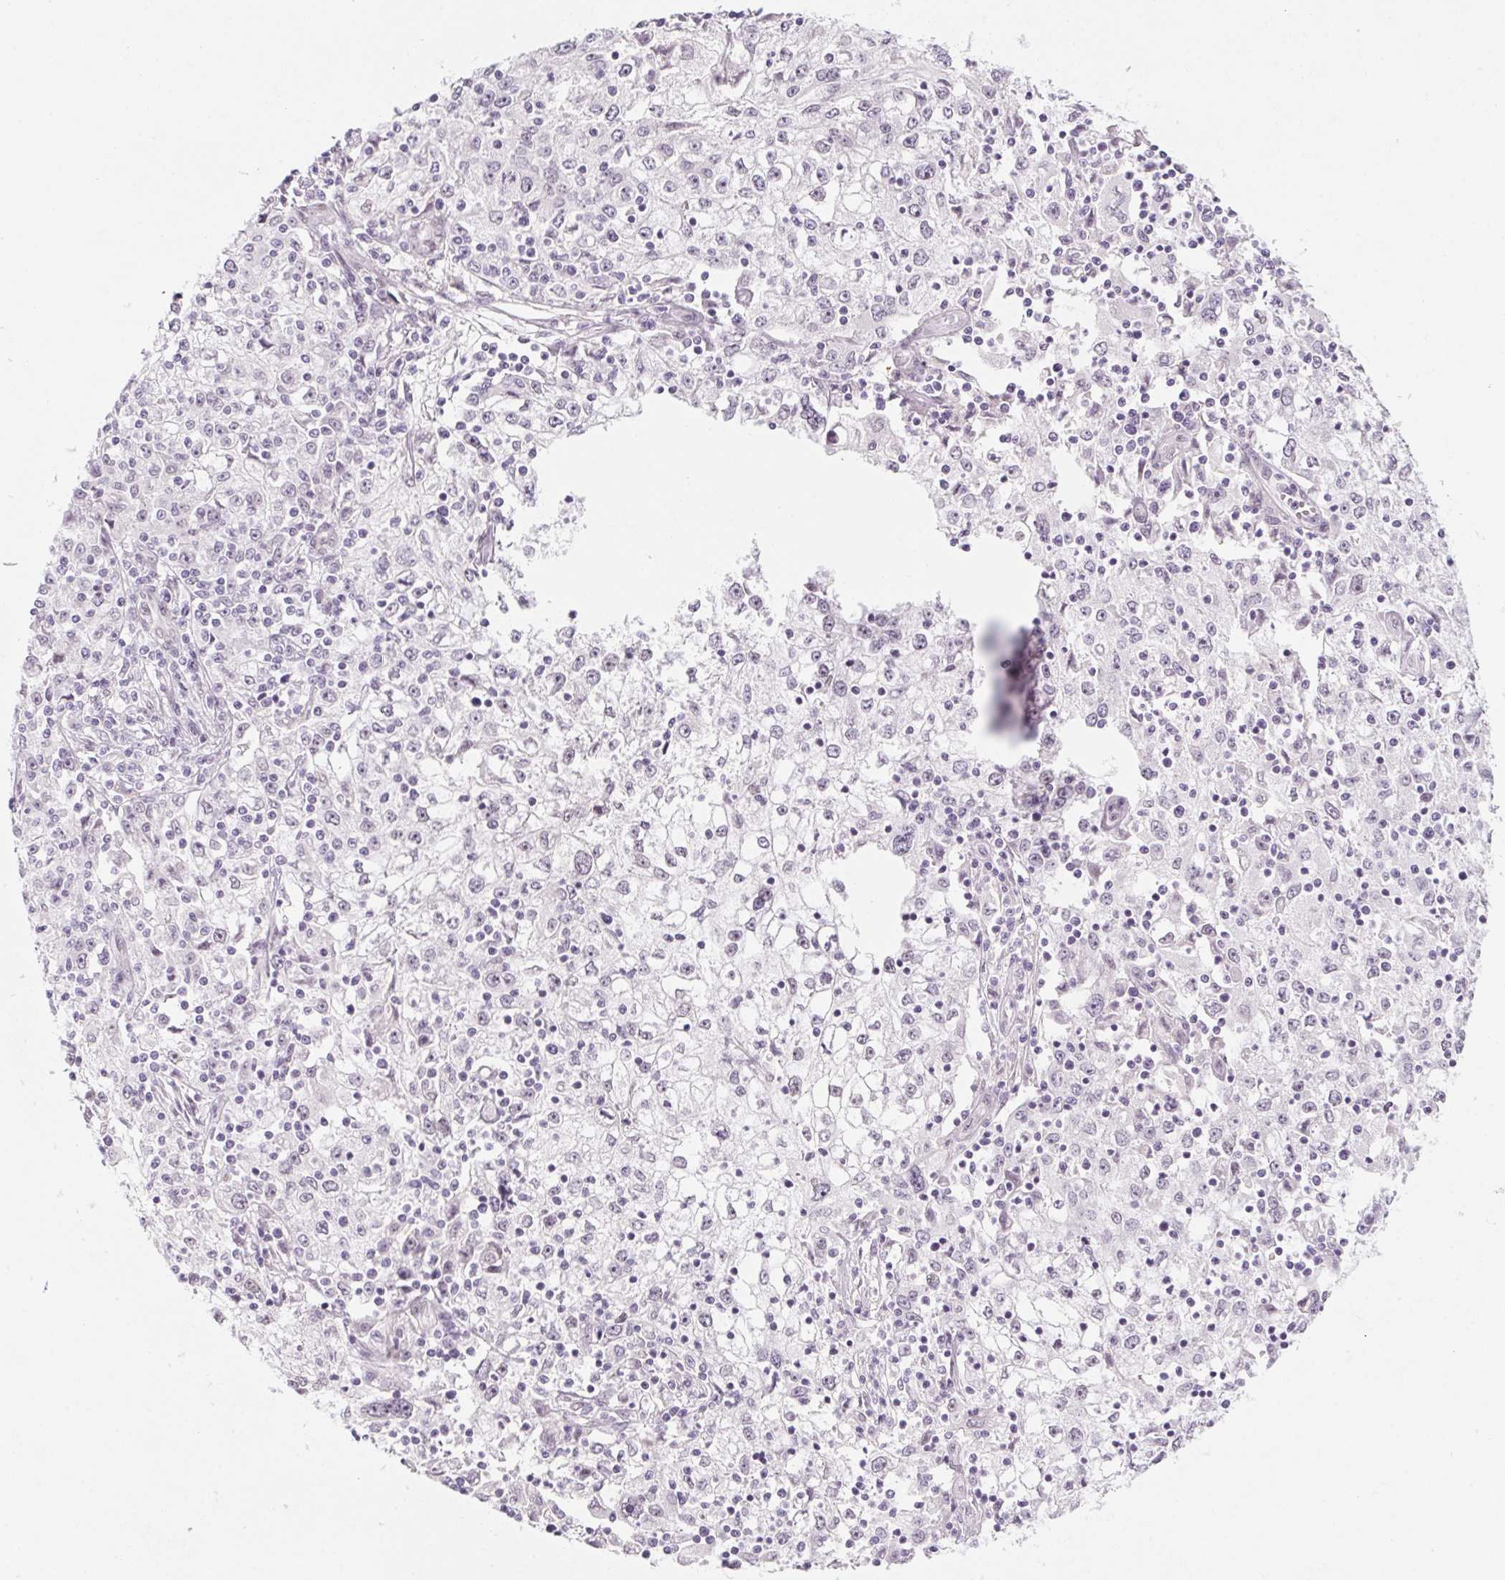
{"staining": {"intensity": "negative", "quantity": "none", "location": "none"}, "tissue": "cervical cancer", "cell_type": "Tumor cells", "image_type": "cancer", "snomed": [{"axis": "morphology", "description": "Squamous cell carcinoma, NOS"}, {"axis": "topography", "description": "Cervix"}], "caption": "Cervical cancer (squamous cell carcinoma) was stained to show a protein in brown. There is no significant staining in tumor cells.", "gene": "KCNQ2", "patient": {"sex": "female", "age": 85}}